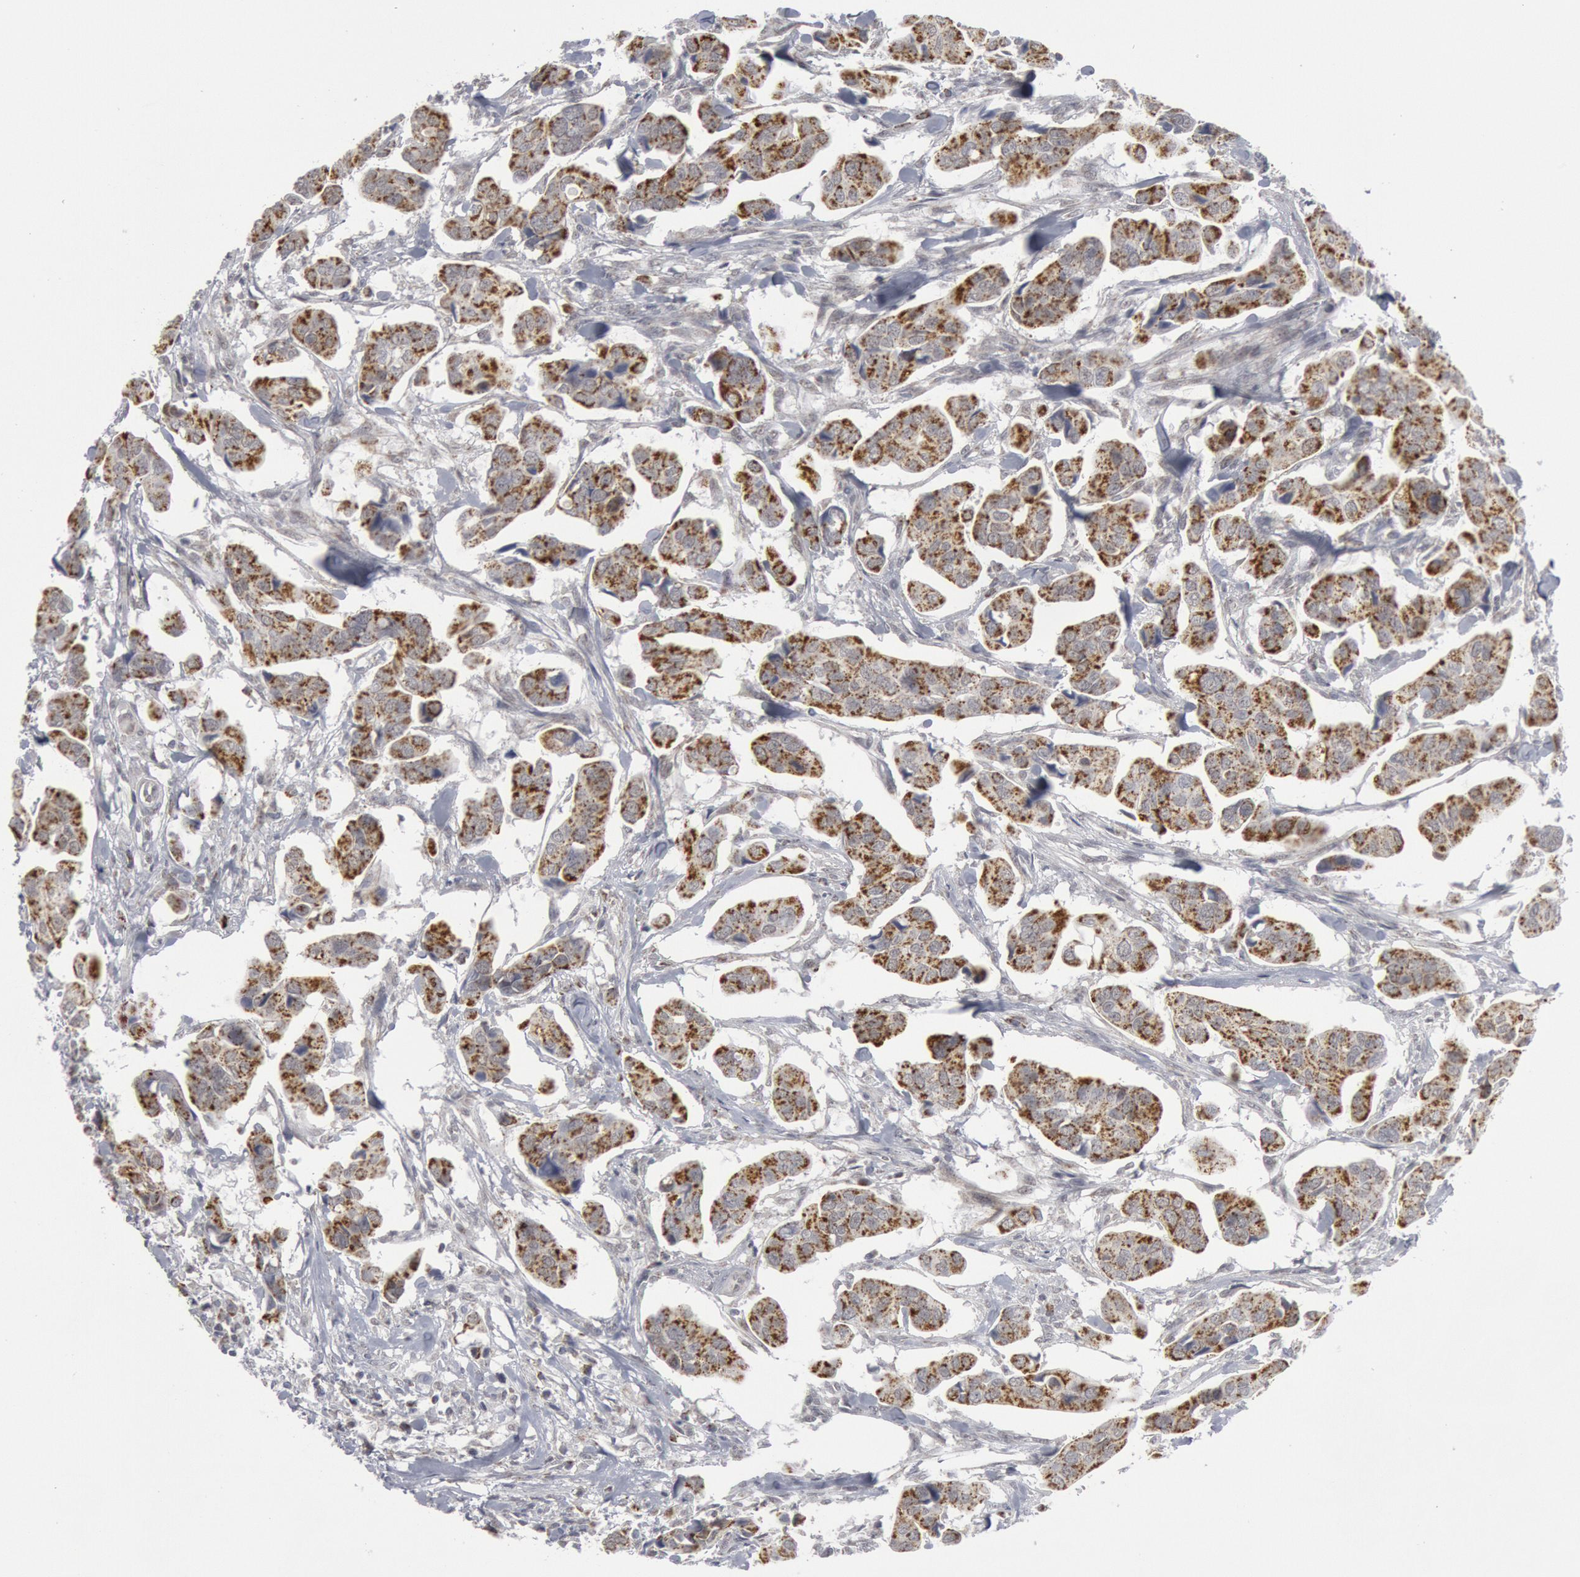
{"staining": {"intensity": "moderate", "quantity": ">75%", "location": "cytoplasmic/membranous"}, "tissue": "urothelial cancer", "cell_type": "Tumor cells", "image_type": "cancer", "snomed": [{"axis": "morphology", "description": "Adenocarcinoma, NOS"}, {"axis": "topography", "description": "Urinary bladder"}], "caption": "A brown stain labels moderate cytoplasmic/membranous expression of a protein in adenocarcinoma tumor cells. (brown staining indicates protein expression, while blue staining denotes nuclei).", "gene": "CASP9", "patient": {"sex": "male", "age": 61}}